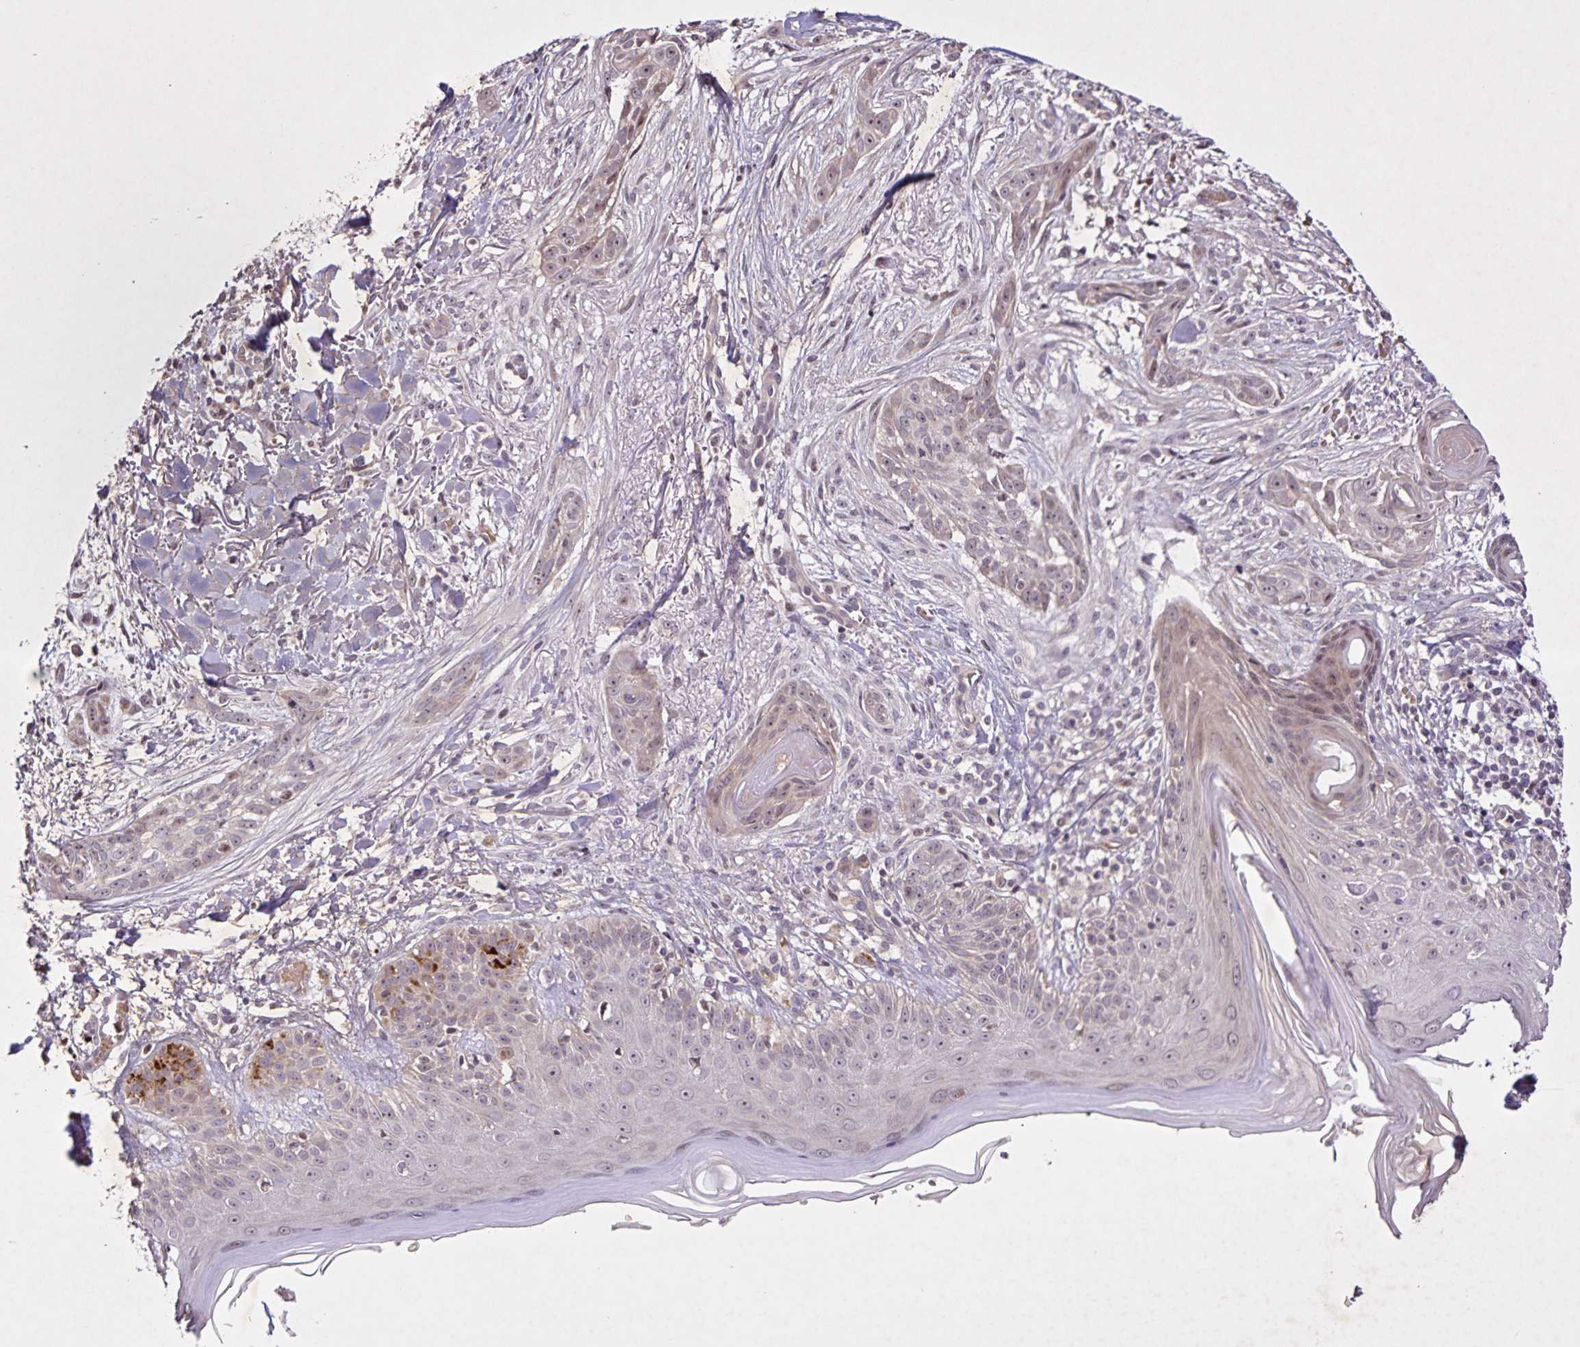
{"staining": {"intensity": "weak", "quantity": "<25%", "location": "nuclear"}, "tissue": "skin cancer", "cell_type": "Tumor cells", "image_type": "cancer", "snomed": [{"axis": "morphology", "description": "Basal cell carcinoma"}, {"axis": "morphology", "description": "BCC, high aggressive"}, {"axis": "topography", "description": "Skin"}], "caption": "This histopathology image is of skin cancer stained with immunohistochemistry to label a protein in brown with the nuclei are counter-stained blue. There is no staining in tumor cells.", "gene": "GDF2", "patient": {"sex": "male", "age": 64}}